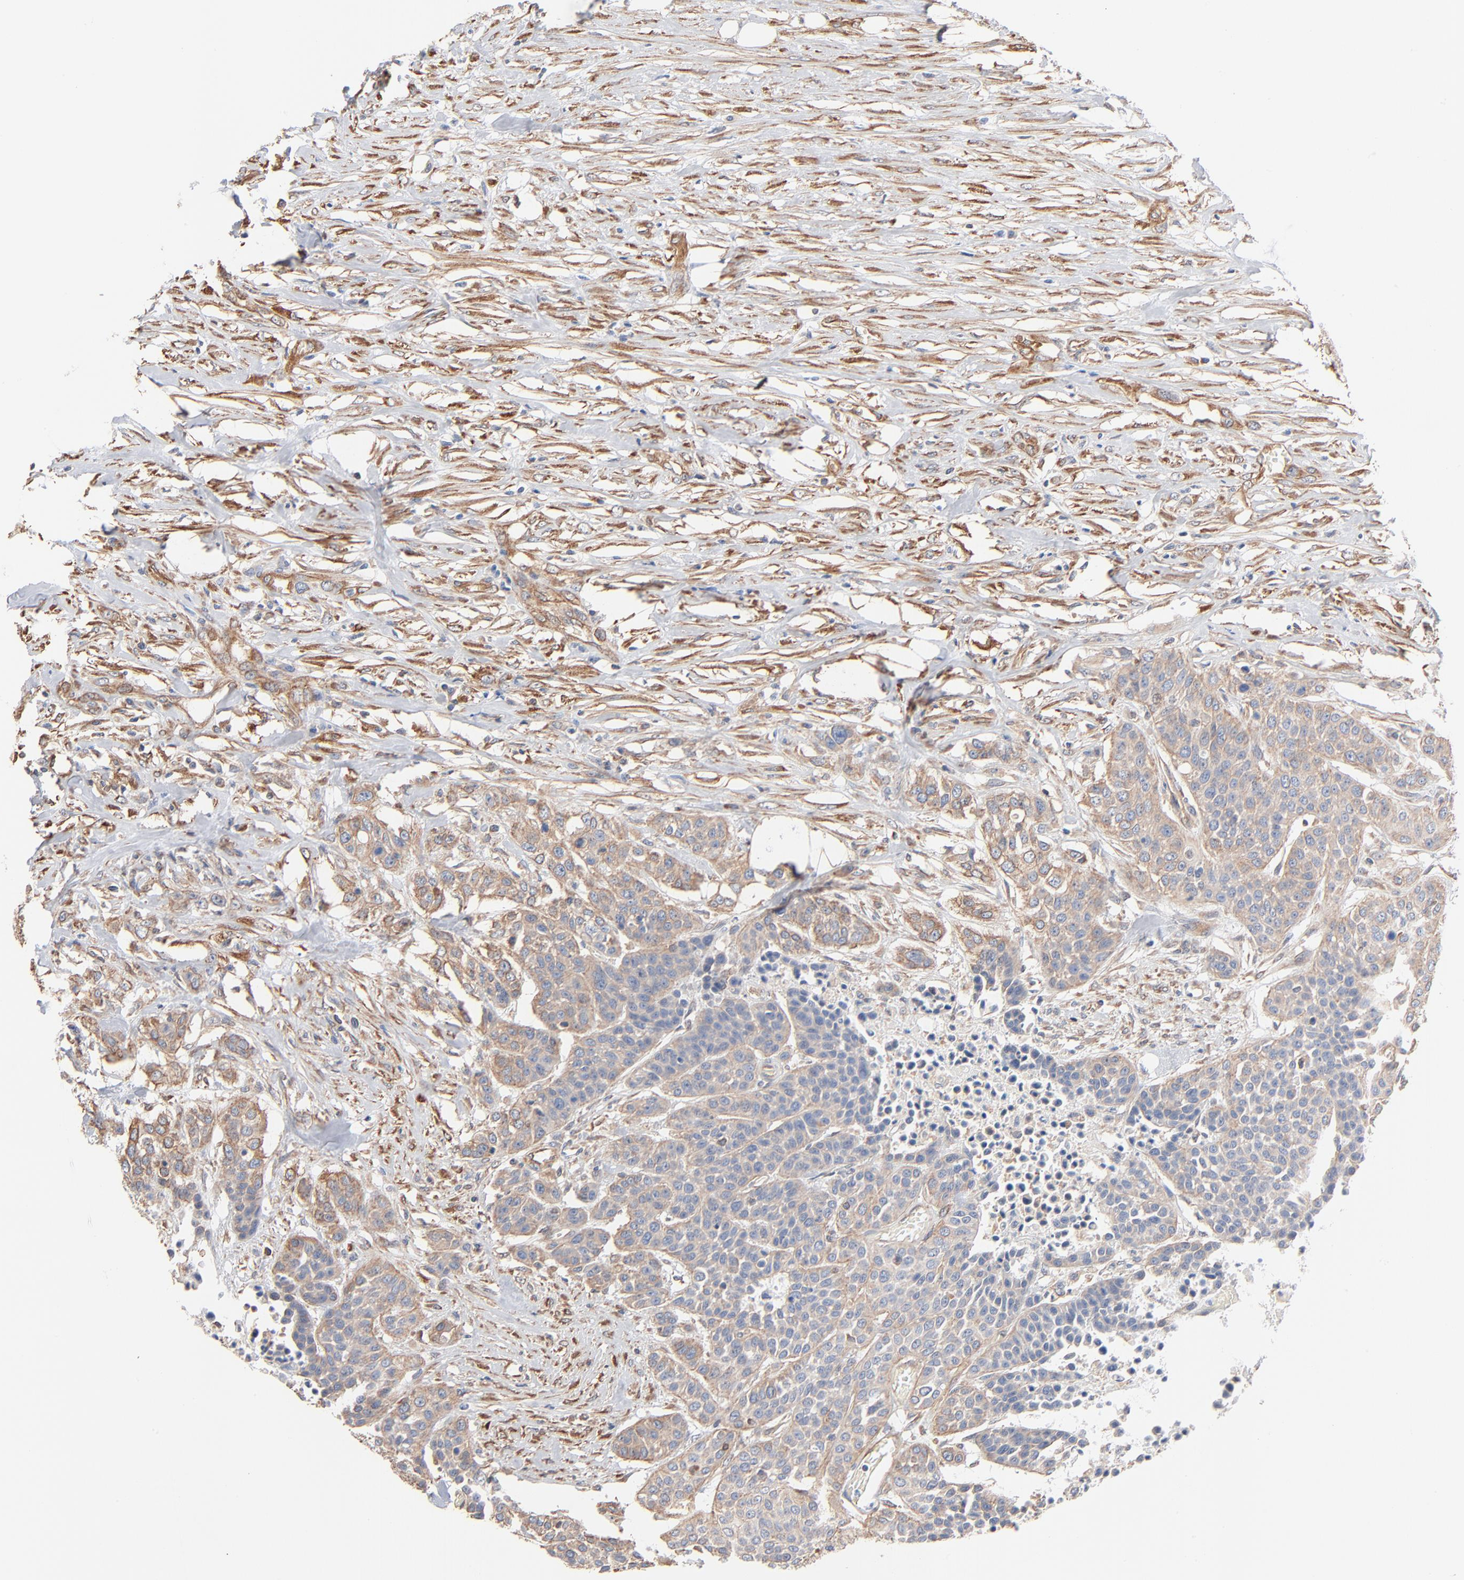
{"staining": {"intensity": "weak", "quantity": ">75%", "location": "cytoplasmic/membranous"}, "tissue": "urothelial cancer", "cell_type": "Tumor cells", "image_type": "cancer", "snomed": [{"axis": "morphology", "description": "Urothelial carcinoma, High grade"}, {"axis": "topography", "description": "Urinary bladder"}], "caption": "Tumor cells reveal low levels of weak cytoplasmic/membranous expression in approximately >75% of cells in urothelial cancer.", "gene": "ABCD4", "patient": {"sex": "male", "age": 74}}